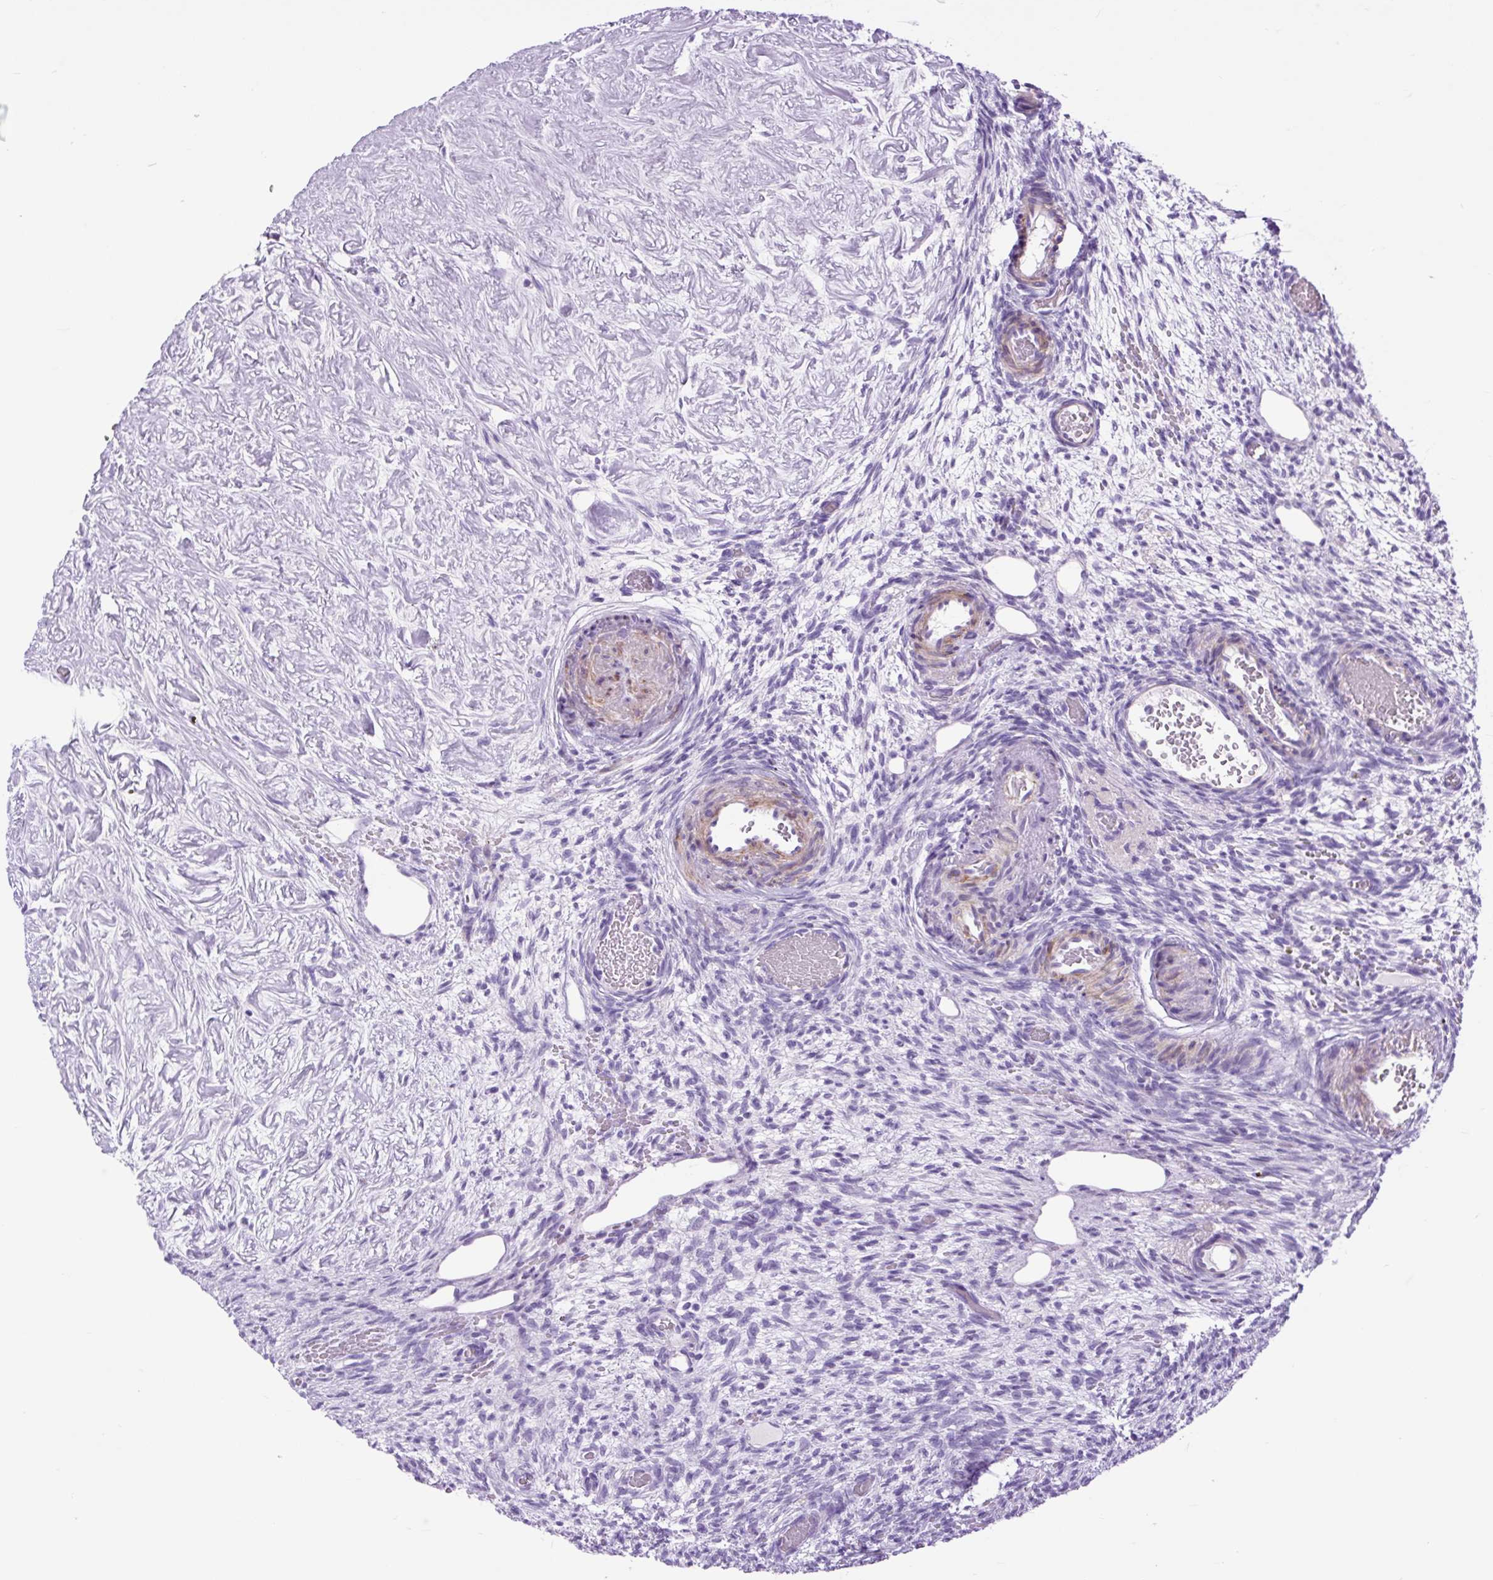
{"staining": {"intensity": "negative", "quantity": "none", "location": "none"}, "tissue": "ovary", "cell_type": "Follicle cells", "image_type": "normal", "snomed": [{"axis": "morphology", "description": "Normal tissue, NOS"}, {"axis": "topography", "description": "Ovary"}], "caption": "Immunohistochemical staining of benign human ovary reveals no significant staining in follicle cells. The staining was performed using DAB to visualize the protein expression in brown, while the nuclei were stained in blue with hematoxylin (Magnification: 20x).", "gene": "DPP6", "patient": {"sex": "female", "age": 67}}